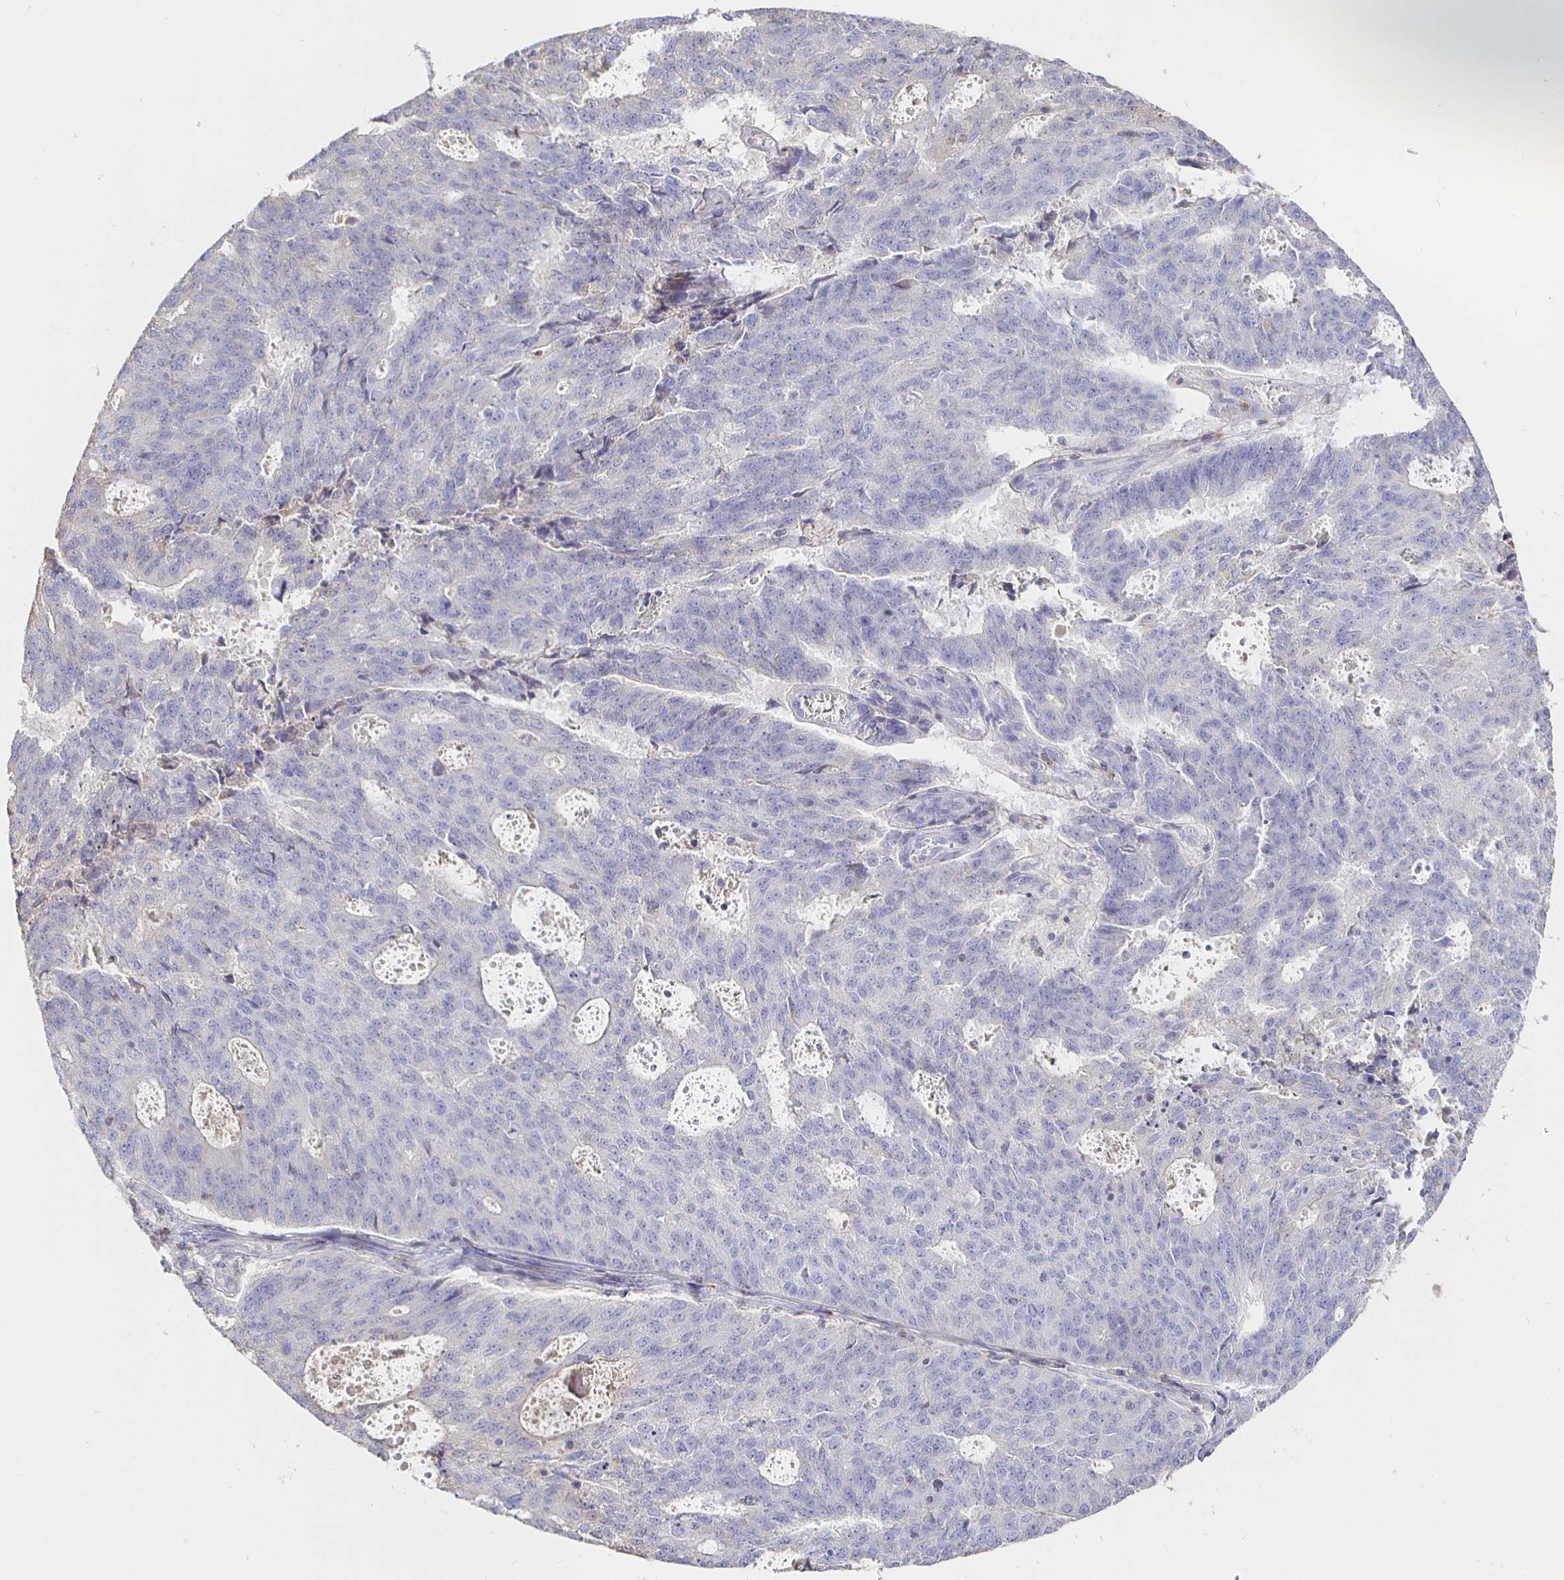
{"staining": {"intensity": "negative", "quantity": "none", "location": "none"}, "tissue": "endometrial cancer", "cell_type": "Tumor cells", "image_type": "cancer", "snomed": [{"axis": "morphology", "description": "Adenocarcinoma, NOS"}, {"axis": "topography", "description": "Endometrium"}], "caption": "Photomicrograph shows no protein positivity in tumor cells of adenocarcinoma (endometrial) tissue.", "gene": "CXCR3", "patient": {"sex": "female", "age": 82}}